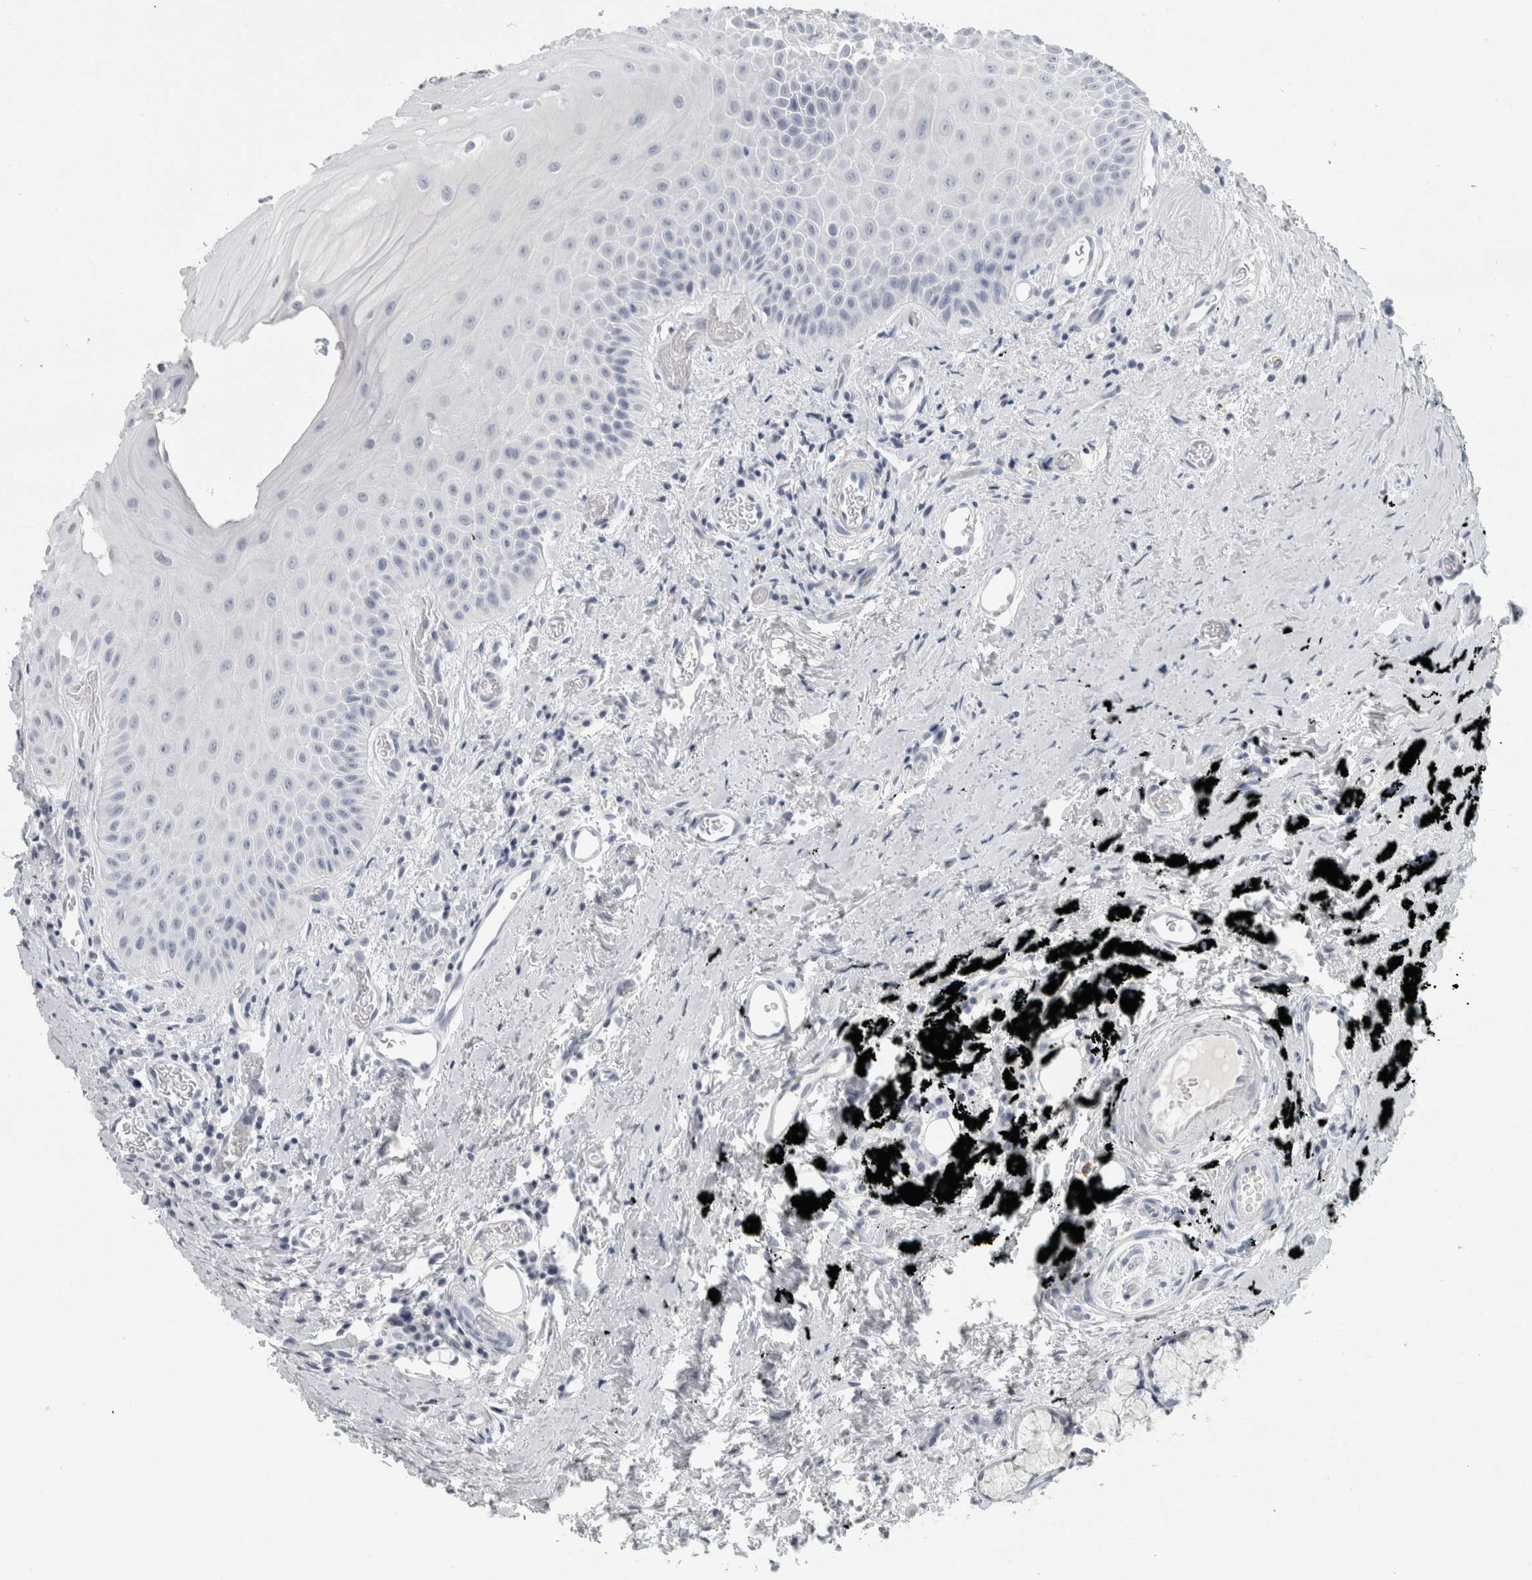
{"staining": {"intensity": "negative", "quantity": "none", "location": "none"}, "tissue": "oral mucosa", "cell_type": "Squamous epithelial cells", "image_type": "normal", "snomed": [{"axis": "morphology", "description": "Normal tissue, NOS"}, {"axis": "topography", "description": "Oral tissue"}], "caption": "Immunohistochemistry histopathology image of normal oral mucosa: human oral mucosa stained with DAB displays no significant protein expression in squamous epithelial cells. The staining is performed using DAB (3,3'-diaminobenzidine) brown chromogen with nuclei counter-stained in using hematoxylin.", "gene": "SLC28A3", "patient": {"sex": "male", "age": 66}}